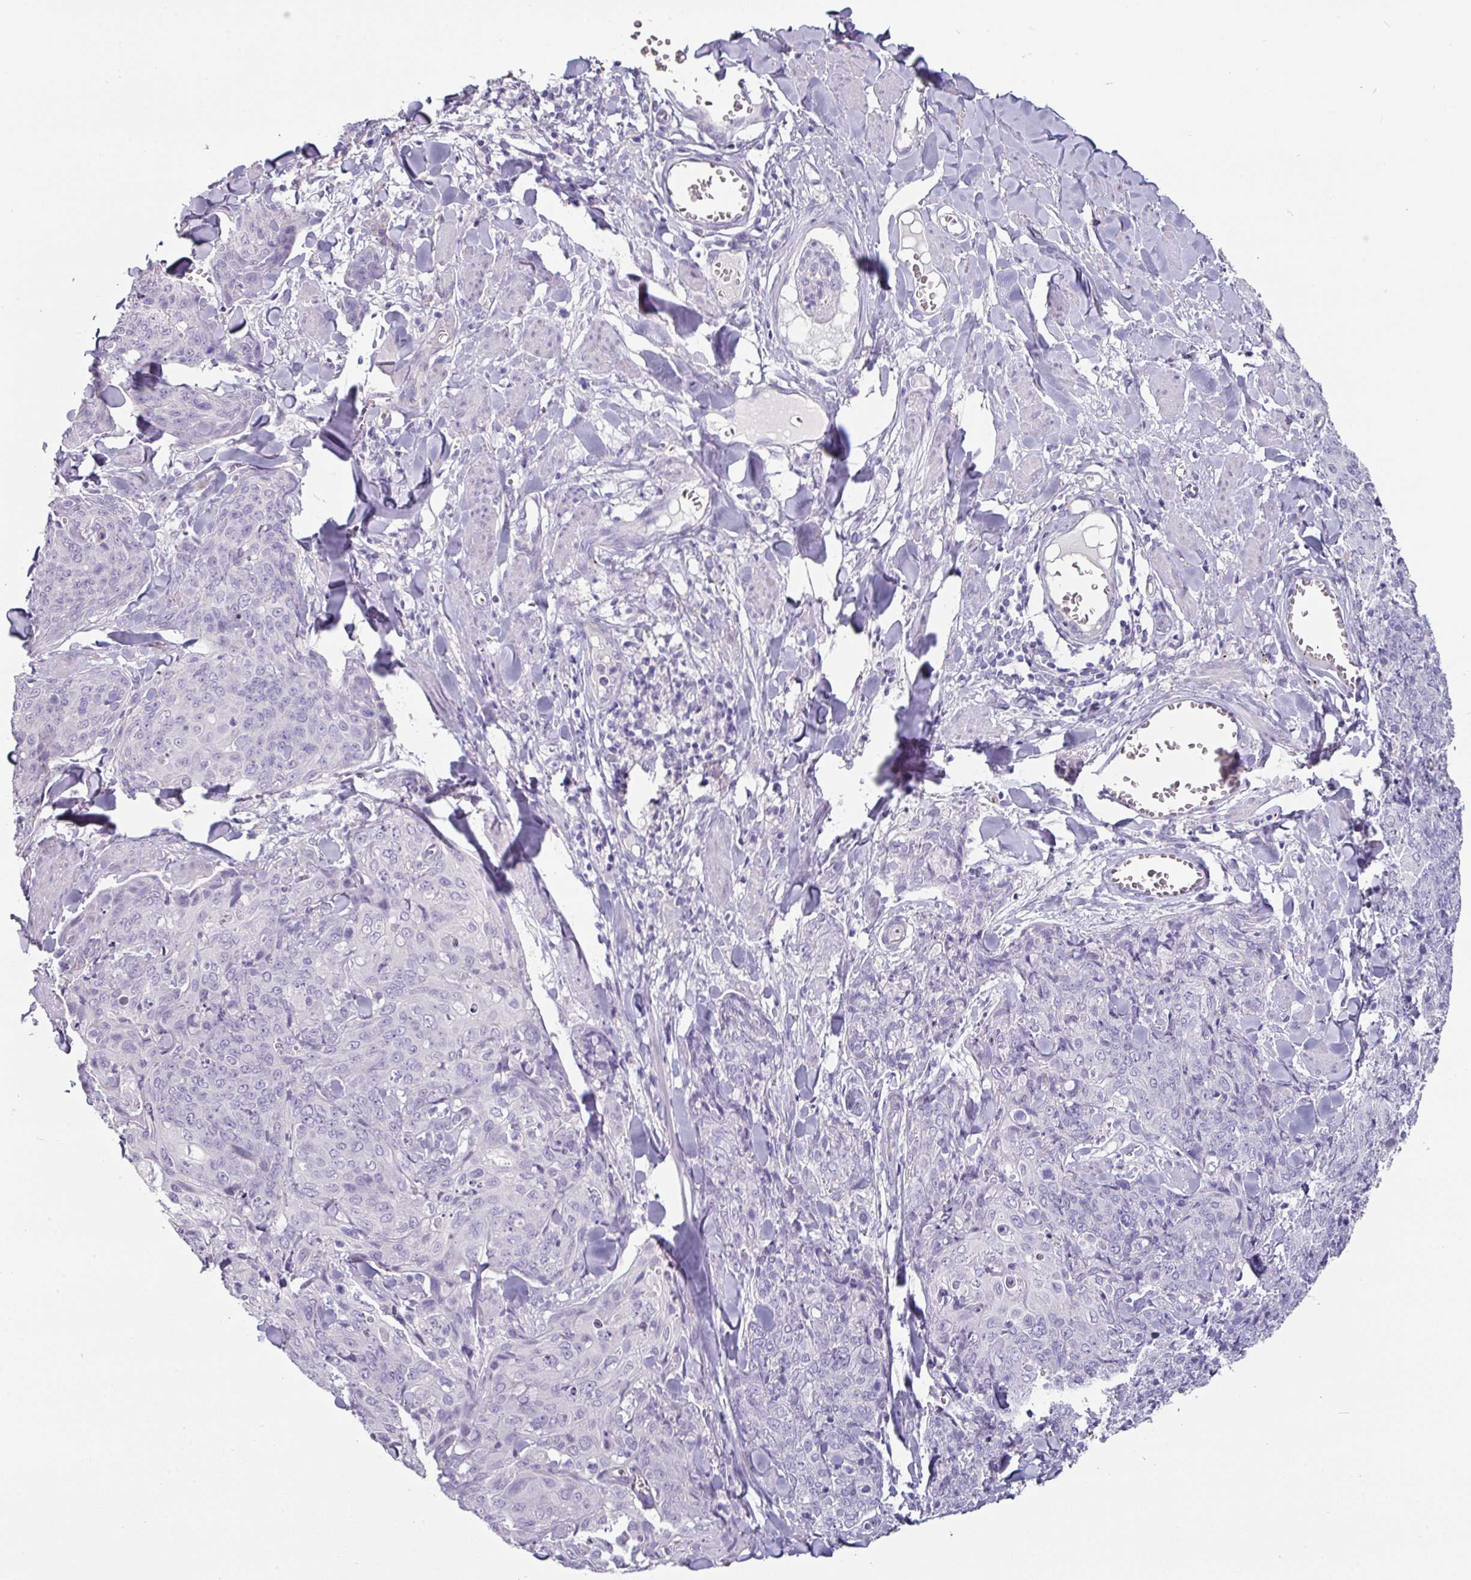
{"staining": {"intensity": "negative", "quantity": "none", "location": "none"}, "tissue": "skin cancer", "cell_type": "Tumor cells", "image_type": "cancer", "snomed": [{"axis": "morphology", "description": "Squamous cell carcinoma, NOS"}, {"axis": "topography", "description": "Skin"}, {"axis": "topography", "description": "Vulva"}], "caption": "This is an immunohistochemistry photomicrograph of skin cancer (squamous cell carcinoma). There is no expression in tumor cells.", "gene": "SLC17A7", "patient": {"sex": "female", "age": 85}}